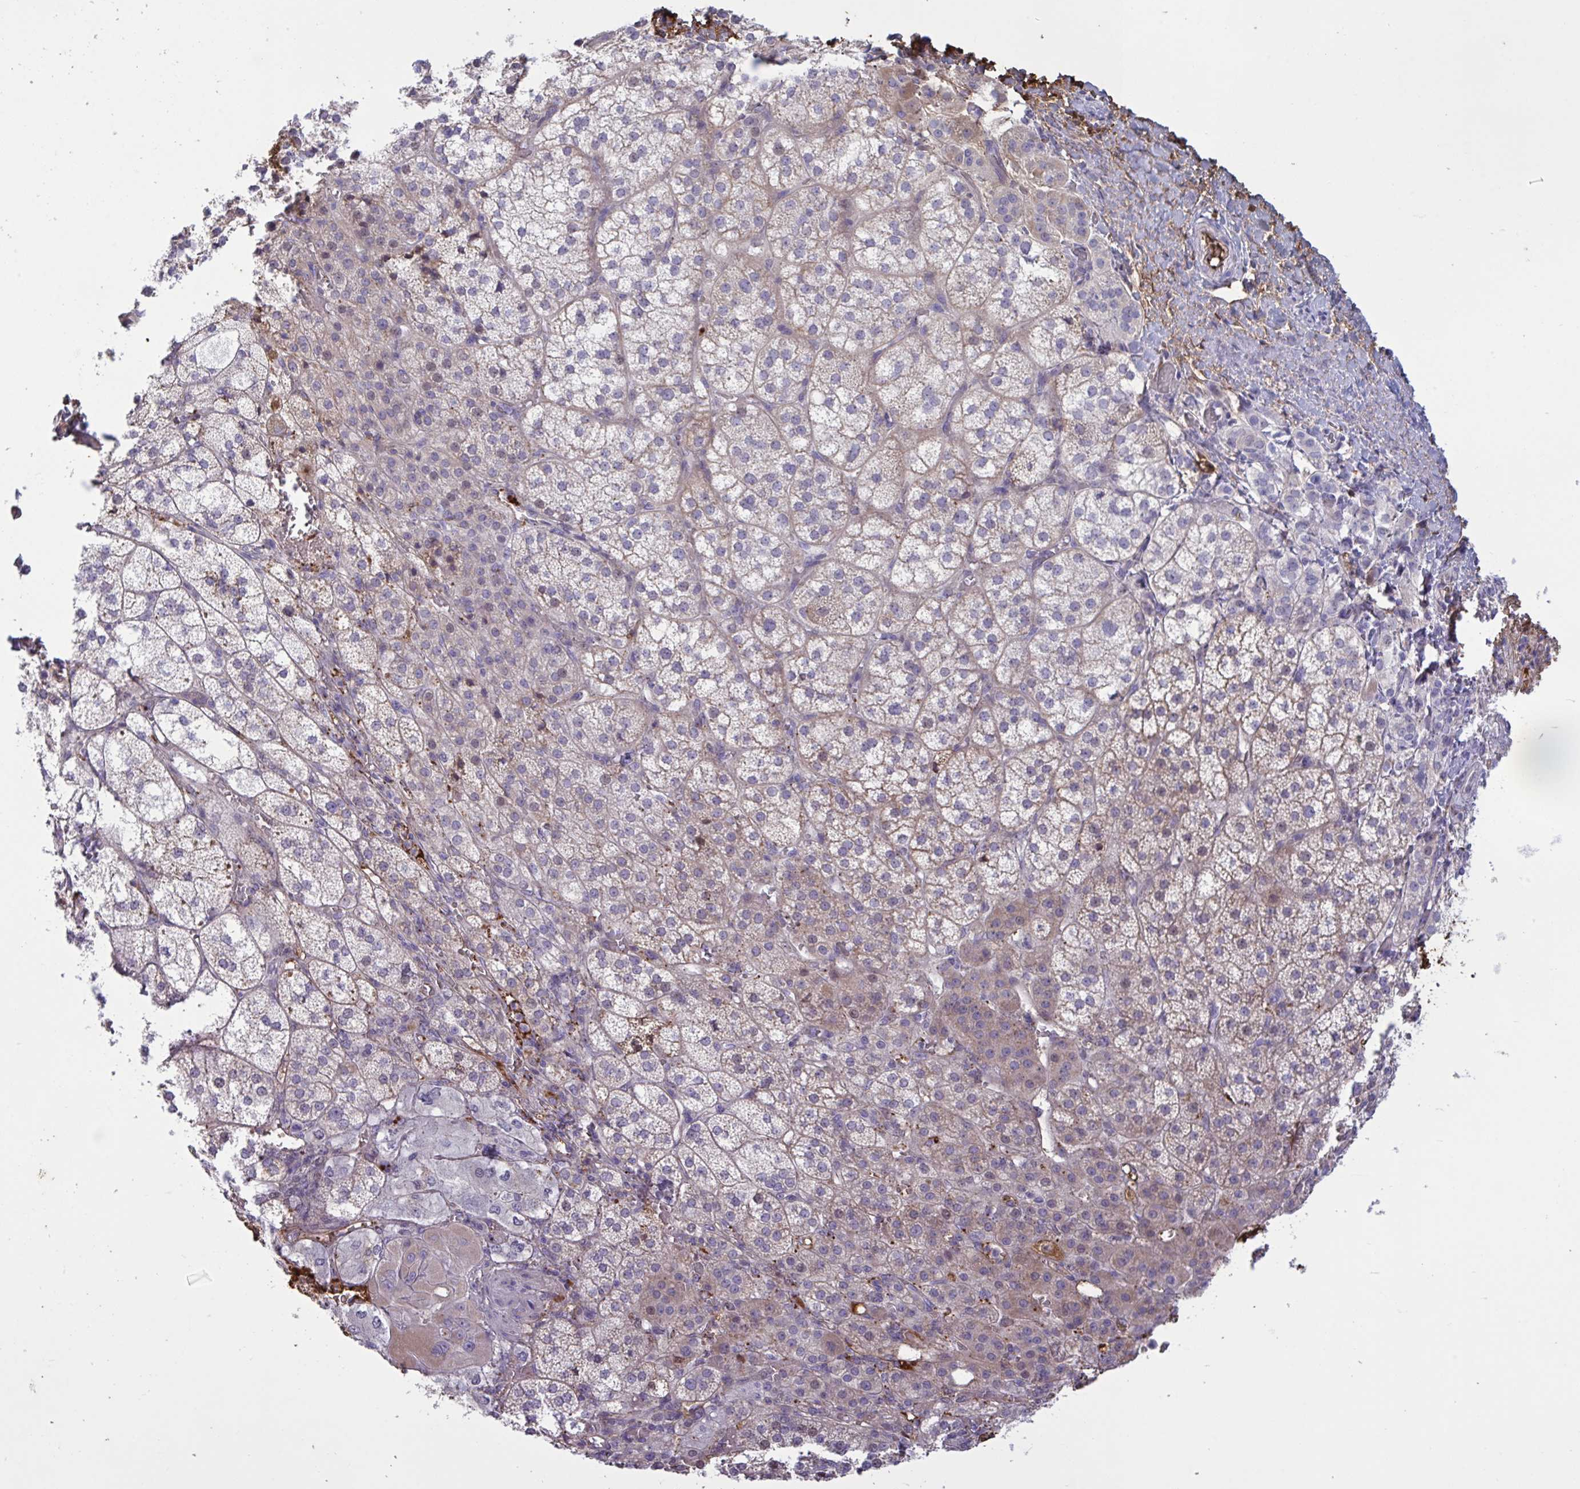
{"staining": {"intensity": "weak", "quantity": "25%-75%", "location": "cytoplasmic/membranous"}, "tissue": "adrenal gland", "cell_type": "Glandular cells", "image_type": "normal", "snomed": [{"axis": "morphology", "description": "Normal tissue, NOS"}, {"axis": "topography", "description": "Adrenal gland"}], "caption": "Protein staining of normal adrenal gland reveals weak cytoplasmic/membranous expression in approximately 25%-75% of glandular cells.", "gene": "IL1R1", "patient": {"sex": "female", "age": 60}}